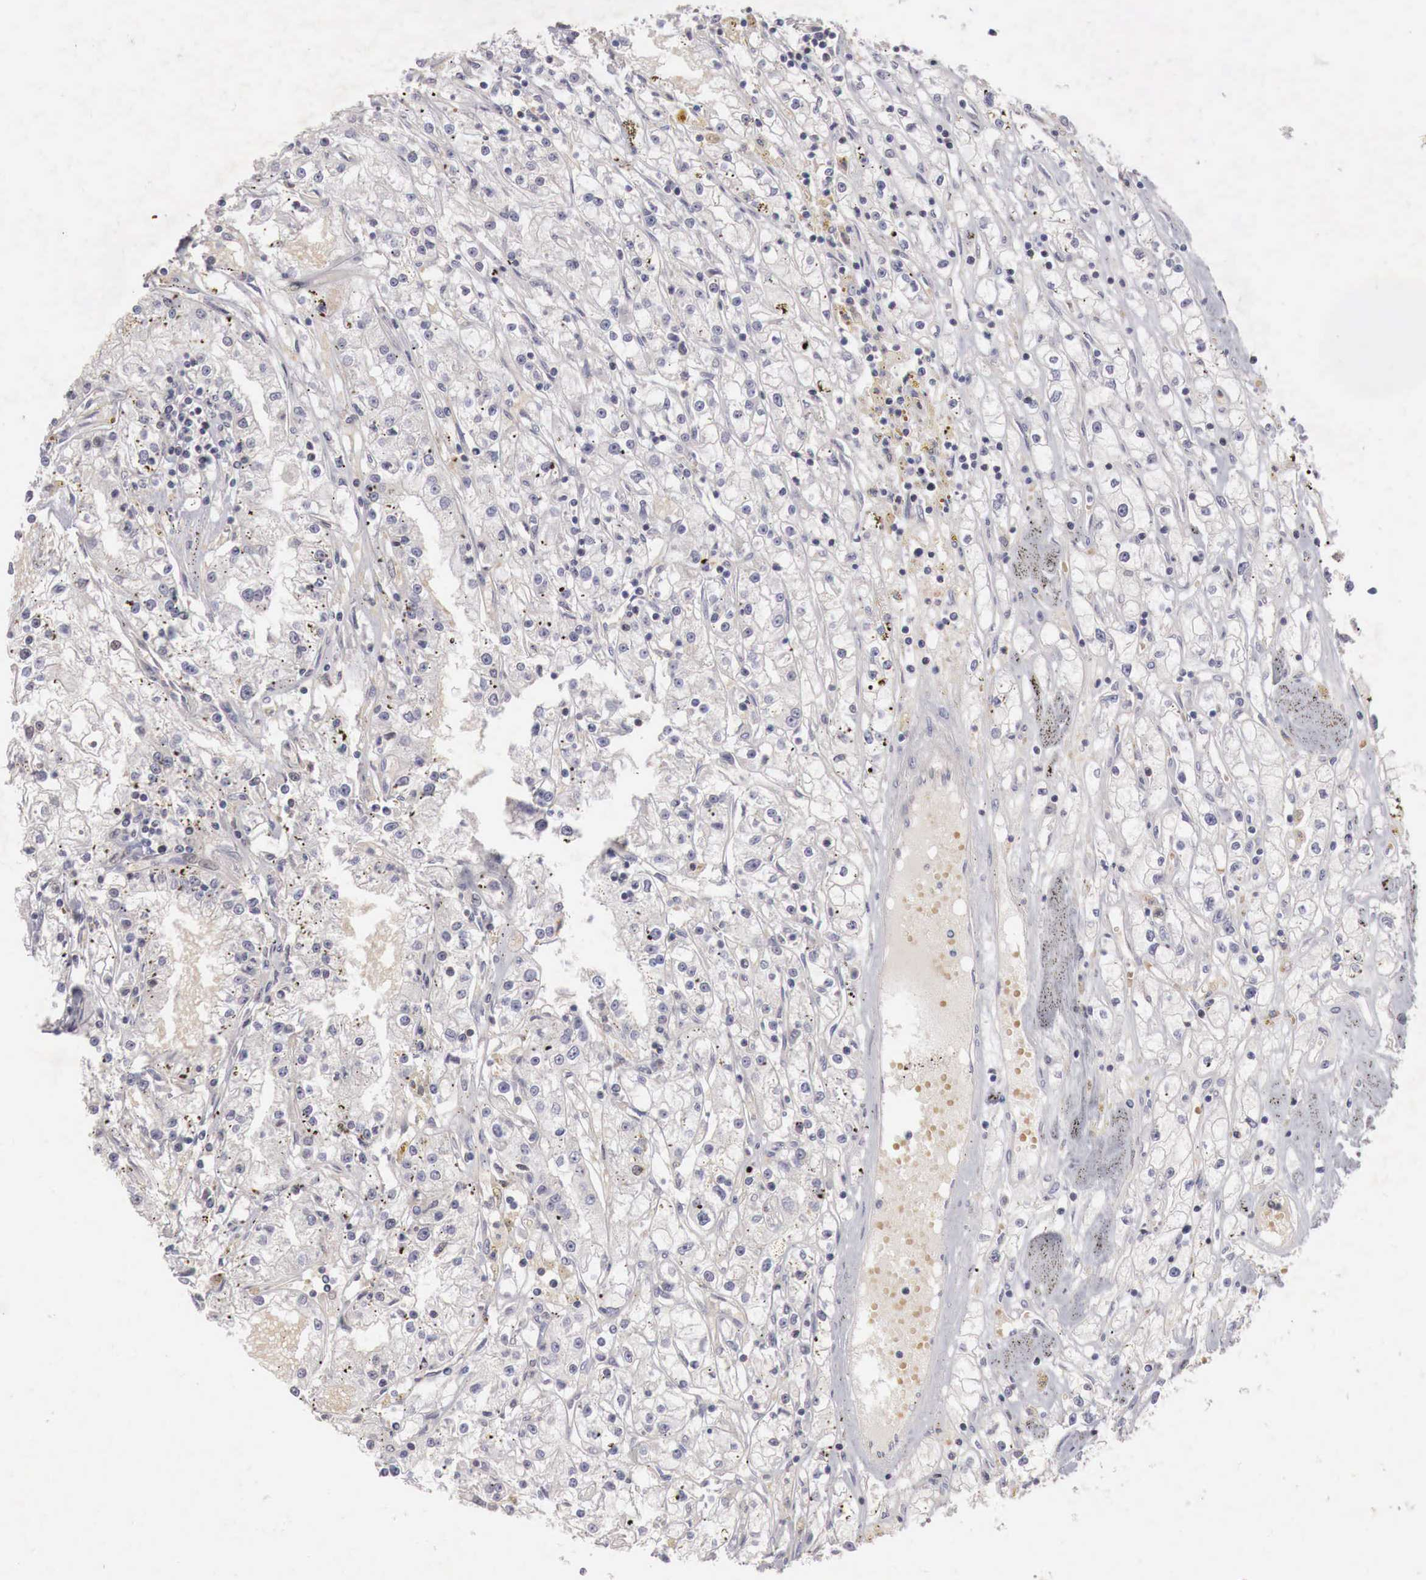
{"staining": {"intensity": "negative", "quantity": "none", "location": "none"}, "tissue": "renal cancer", "cell_type": "Tumor cells", "image_type": "cancer", "snomed": [{"axis": "morphology", "description": "Adenocarcinoma, NOS"}, {"axis": "topography", "description": "Kidney"}], "caption": "There is no significant staining in tumor cells of adenocarcinoma (renal).", "gene": "GATA1", "patient": {"sex": "male", "age": 56}}